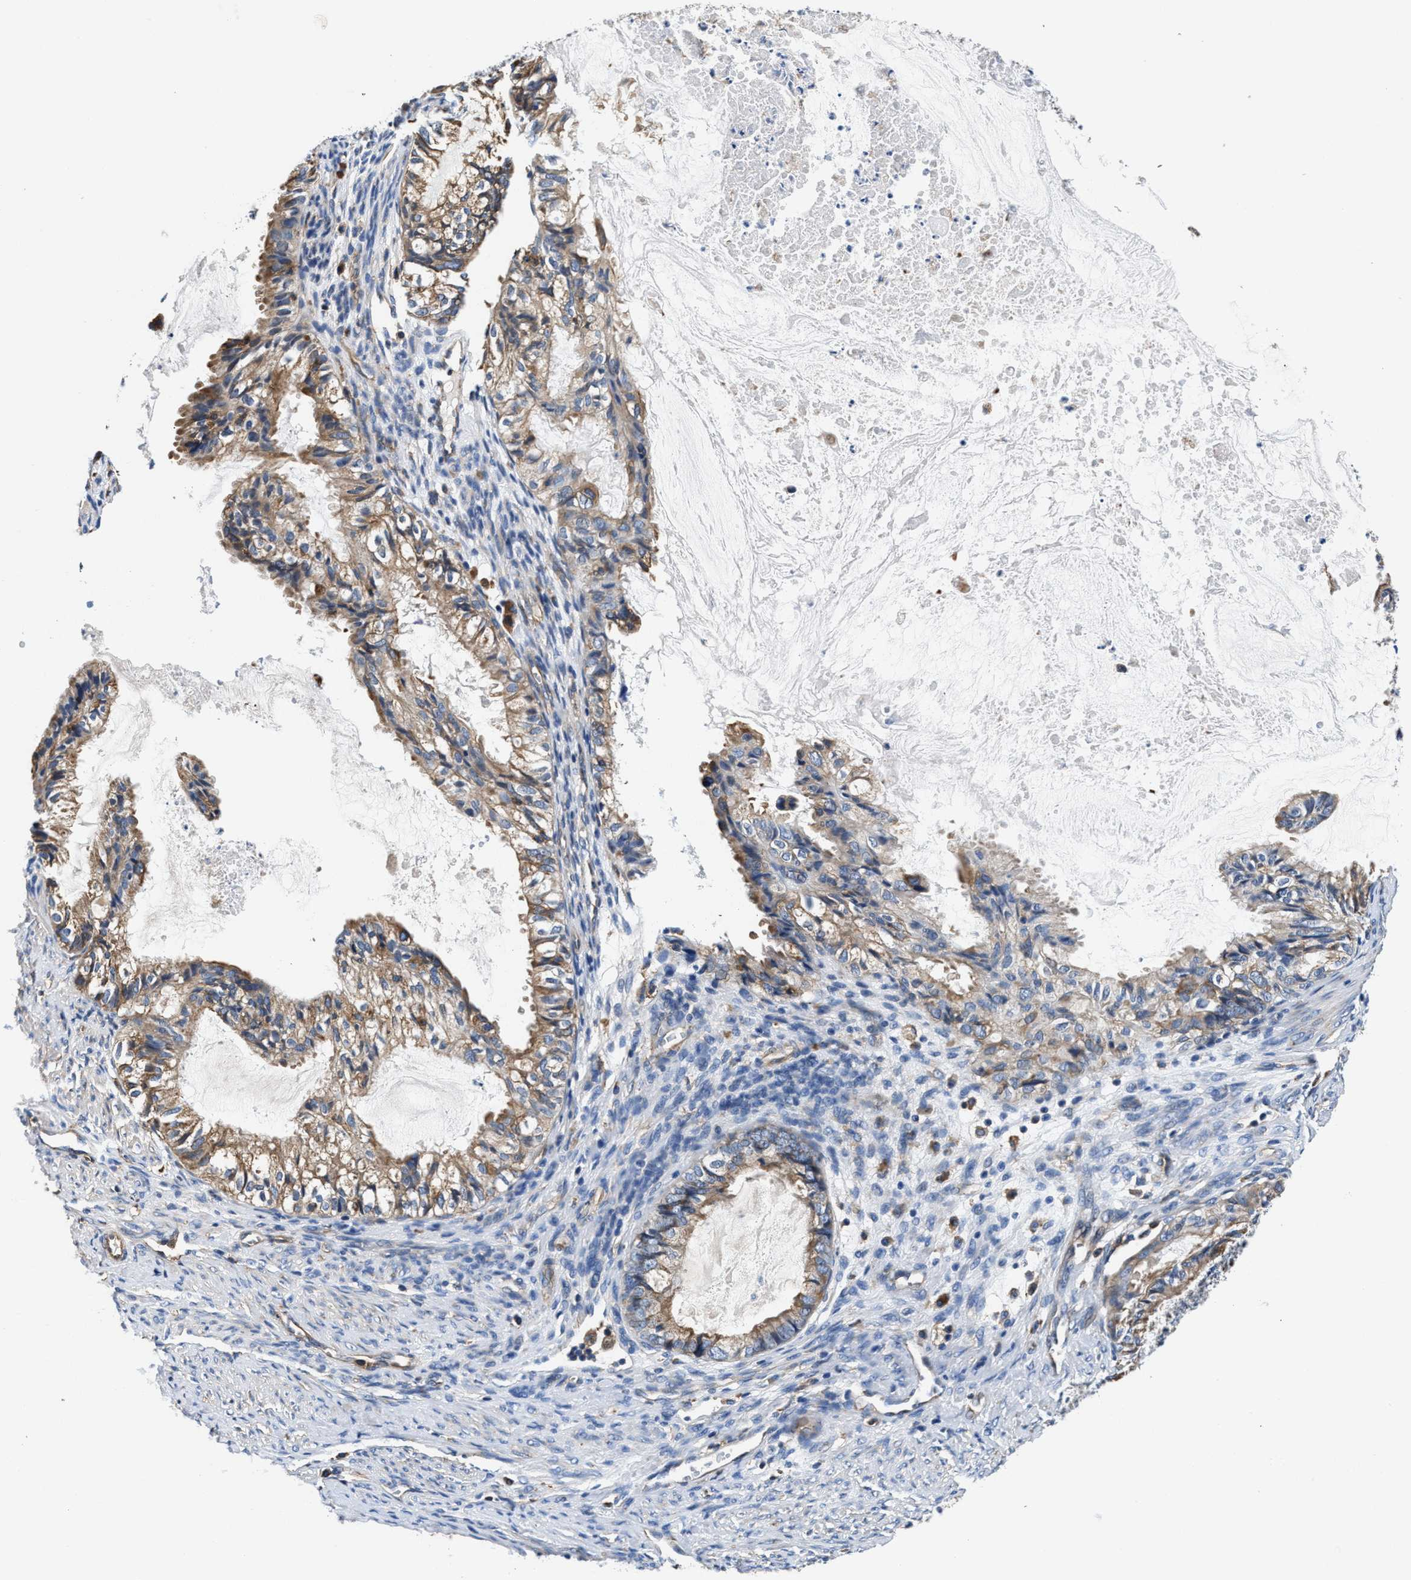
{"staining": {"intensity": "weak", "quantity": ">75%", "location": "cytoplasmic/membranous"}, "tissue": "cervical cancer", "cell_type": "Tumor cells", "image_type": "cancer", "snomed": [{"axis": "morphology", "description": "Normal tissue, NOS"}, {"axis": "morphology", "description": "Adenocarcinoma, NOS"}, {"axis": "topography", "description": "Cervix"}, {"axis": "topography", "description": "Endometrium"}], "caption": "Weak cytoplasmic/membranous staining for a protein is present in about >75% of tumor cells of cervical cancer using immunohistochemistry.", "gene": "PPP1R9B", "patient": {"sex": "female", "age": 86}}